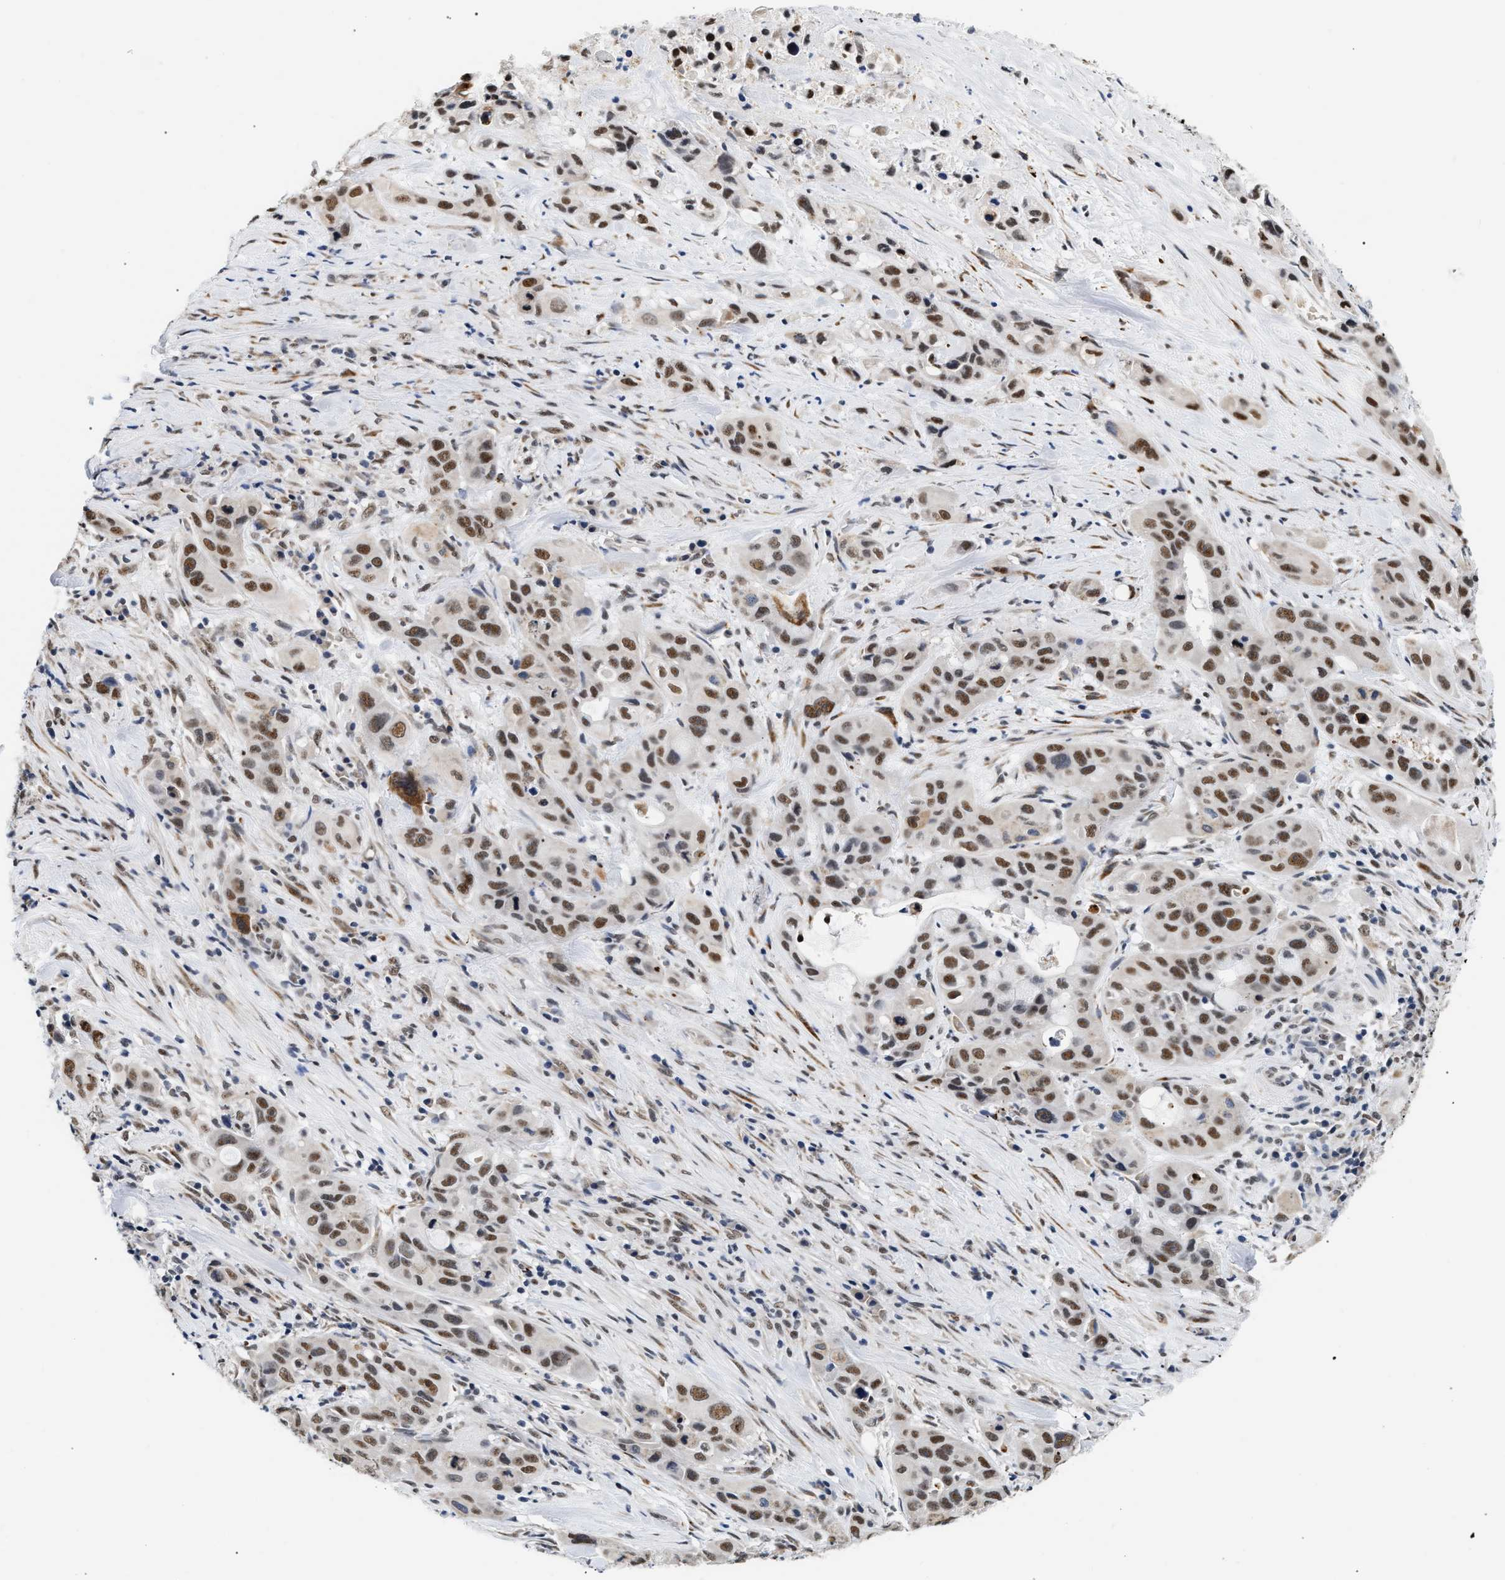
{"staining": {"intensity": "moderate", "quantity": ">75%", "location": "nuclear"}, "tissue": "pancreatic cancer", "cell_type": "Tumor cells", "image_type": "cancer", "snomed": [{"axis": "morphology", "description": "Adenocarcinoma, NOS"}, {"axis": "topography", "description": "Pancreas"}], "caption": "Approximately >75% of tumor cells in human adenocarcinoma (pancreatic) demonstrate moderate nuclear protein expression as visualized by brown immunohistochemical staining.", "gene": "THOC1", "patient": {"sex": "male", "age": 53}}